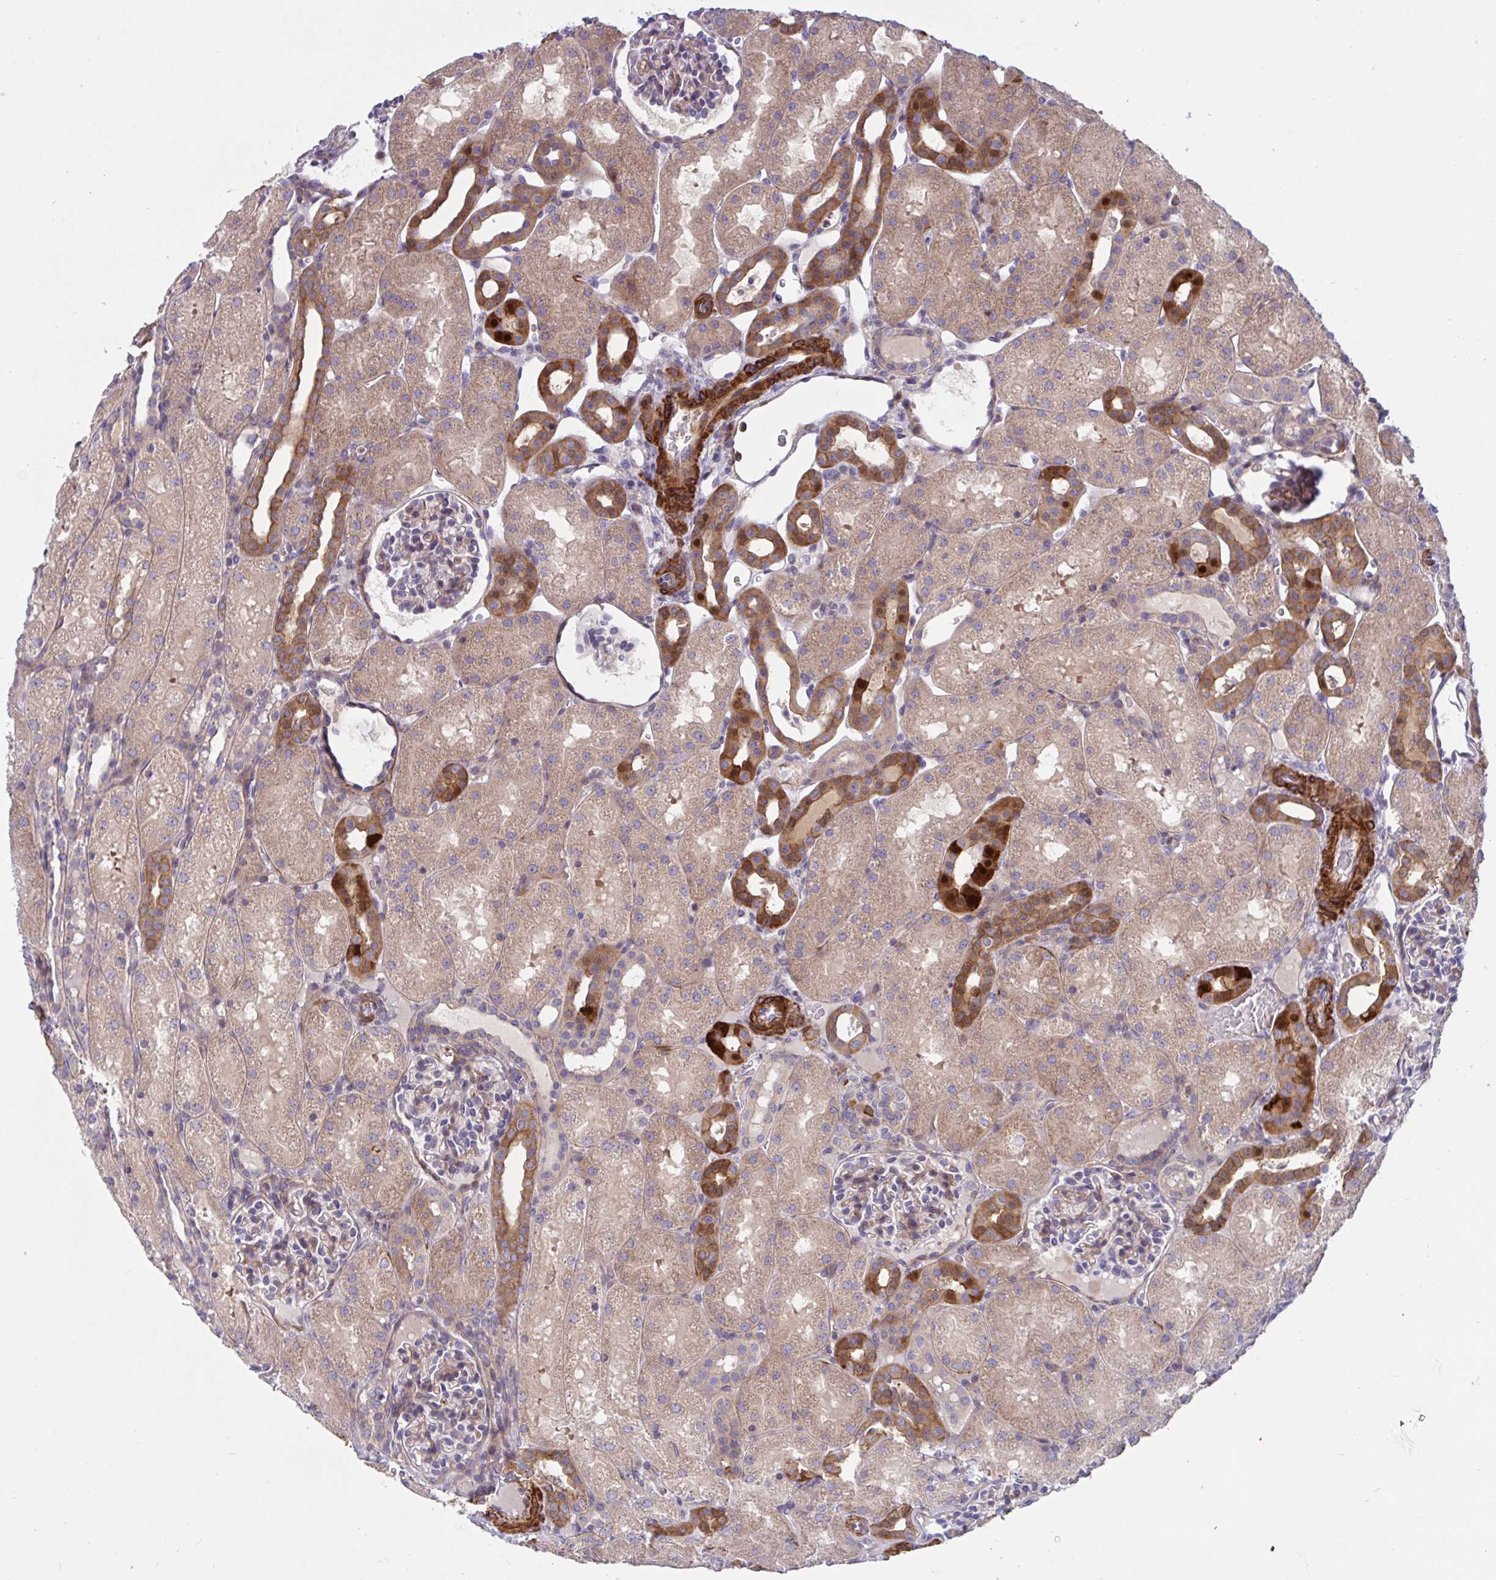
{"staining": {"intensity": "weak", "quantity": ">75%", "location": "cytoplasmic/membranous"}, "tissue": "kidney", "cell_type": "Cells in glomeruli", "image_type": "normal", "snomed": [{"axis": "morphology", "description": "Normal tissue, NOS"}, {"axis": "topography", "description": "Kidney"}], "caption": "Immunohistochemical staining of normal kidney reveals weak cytoplasmic/membranous protein positivity in approximately >75% of cells in glomeruli. The staining was performed using DAB to visualize the protein expression in brown, while the nuclei were stained in blue with hematoxylin (Magnification: 20x).", "gene": "TANK", "patient": {"sex": "male", "age": 2}}